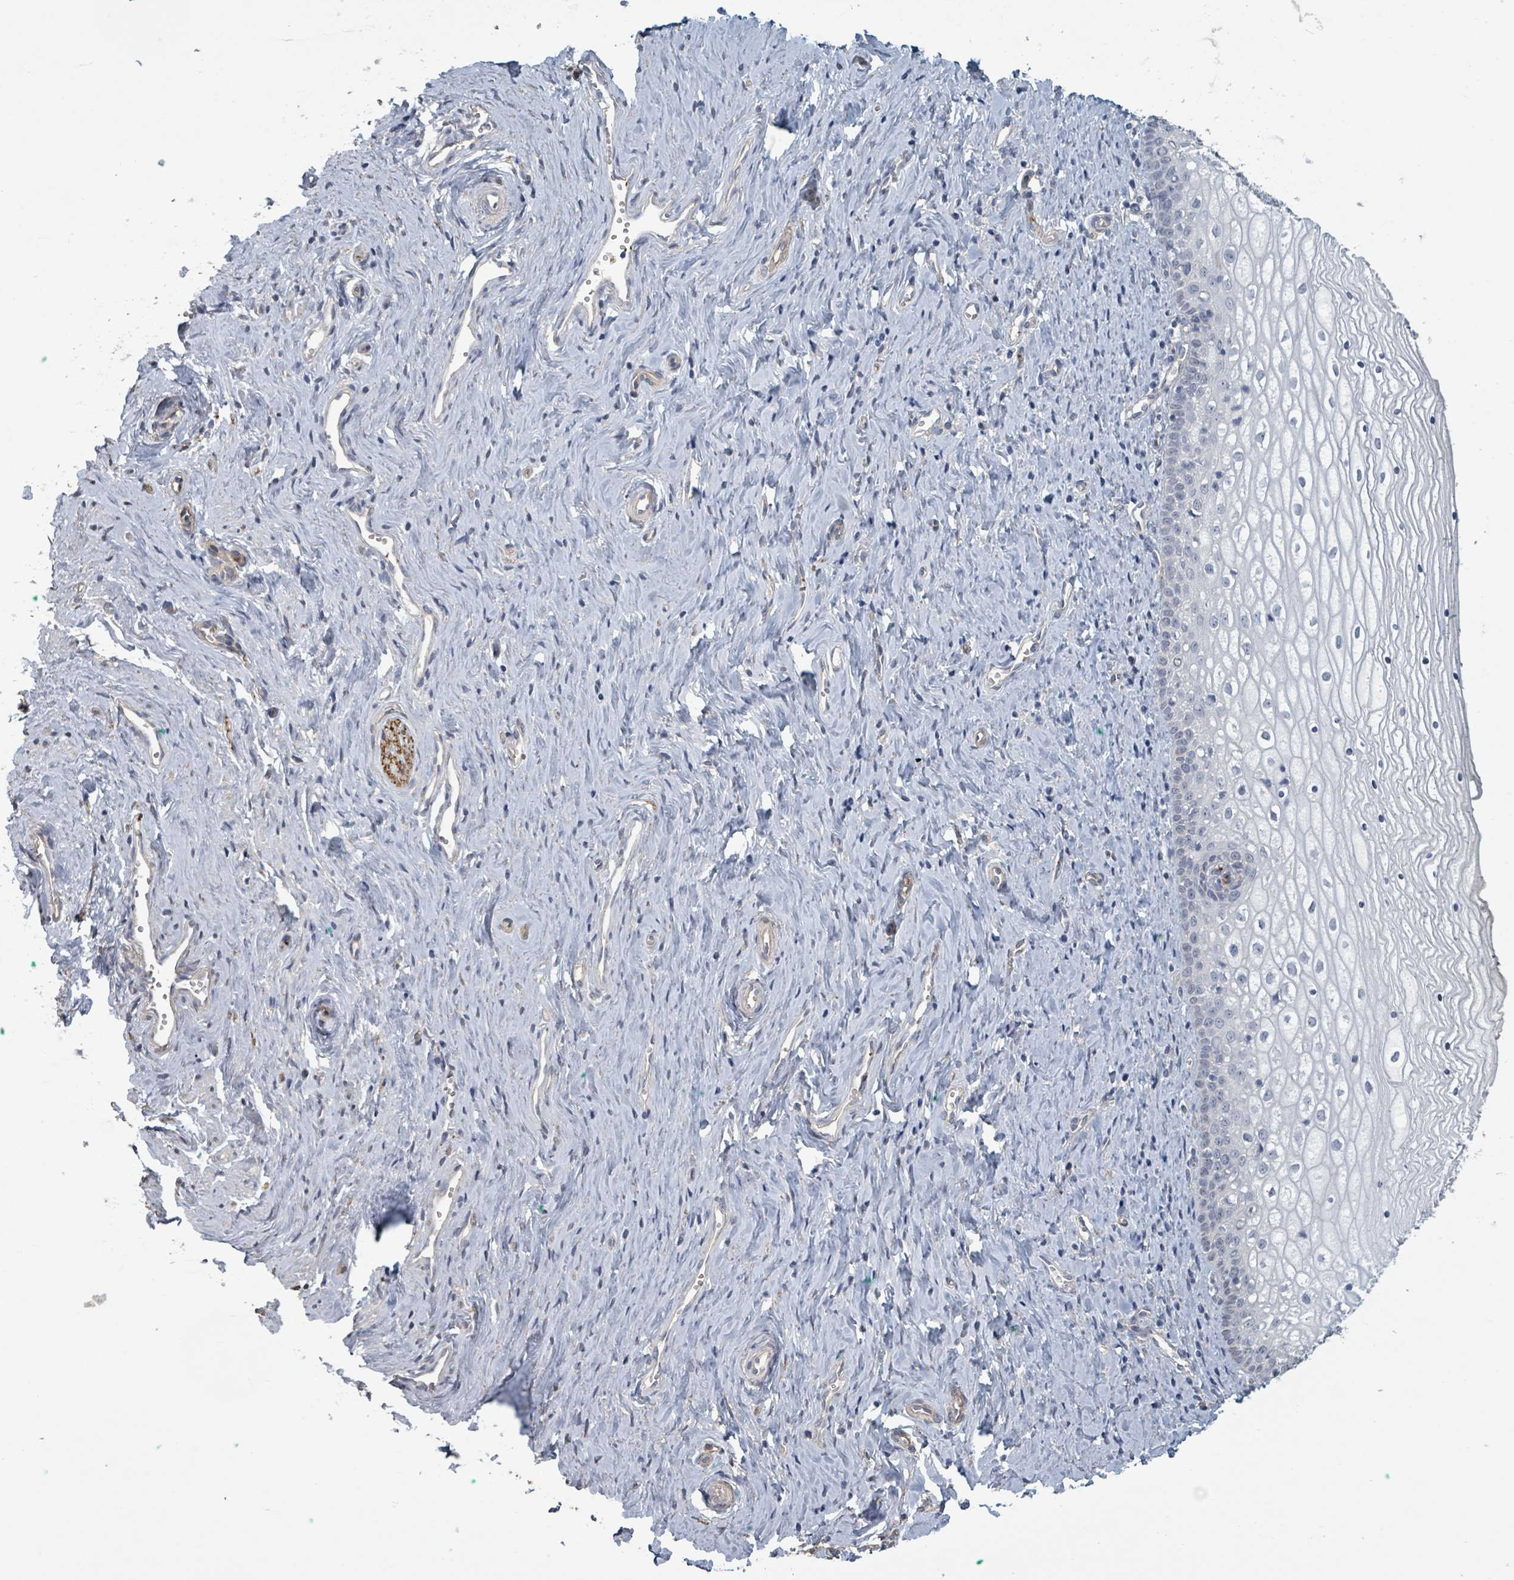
{"staining": {"intensity": "negative", "quantity": "none", "location": "none"}, "tissue": "vagina", "cell_type": "Squamous epithelial cells", "image_type": "normal", "snomed": [{"axis": "morphology", "description": "Normal tissue, NOS"}, {"axis": "topography", "description": "Vagina"}], "caption": "An immunohistochemistry micrograph of unremarkable vagina is shown. There is no staining in squamous epithelial cells of vagina.", "gene": "PLAUR", "patient": {"sex": "female", "age": 59}}